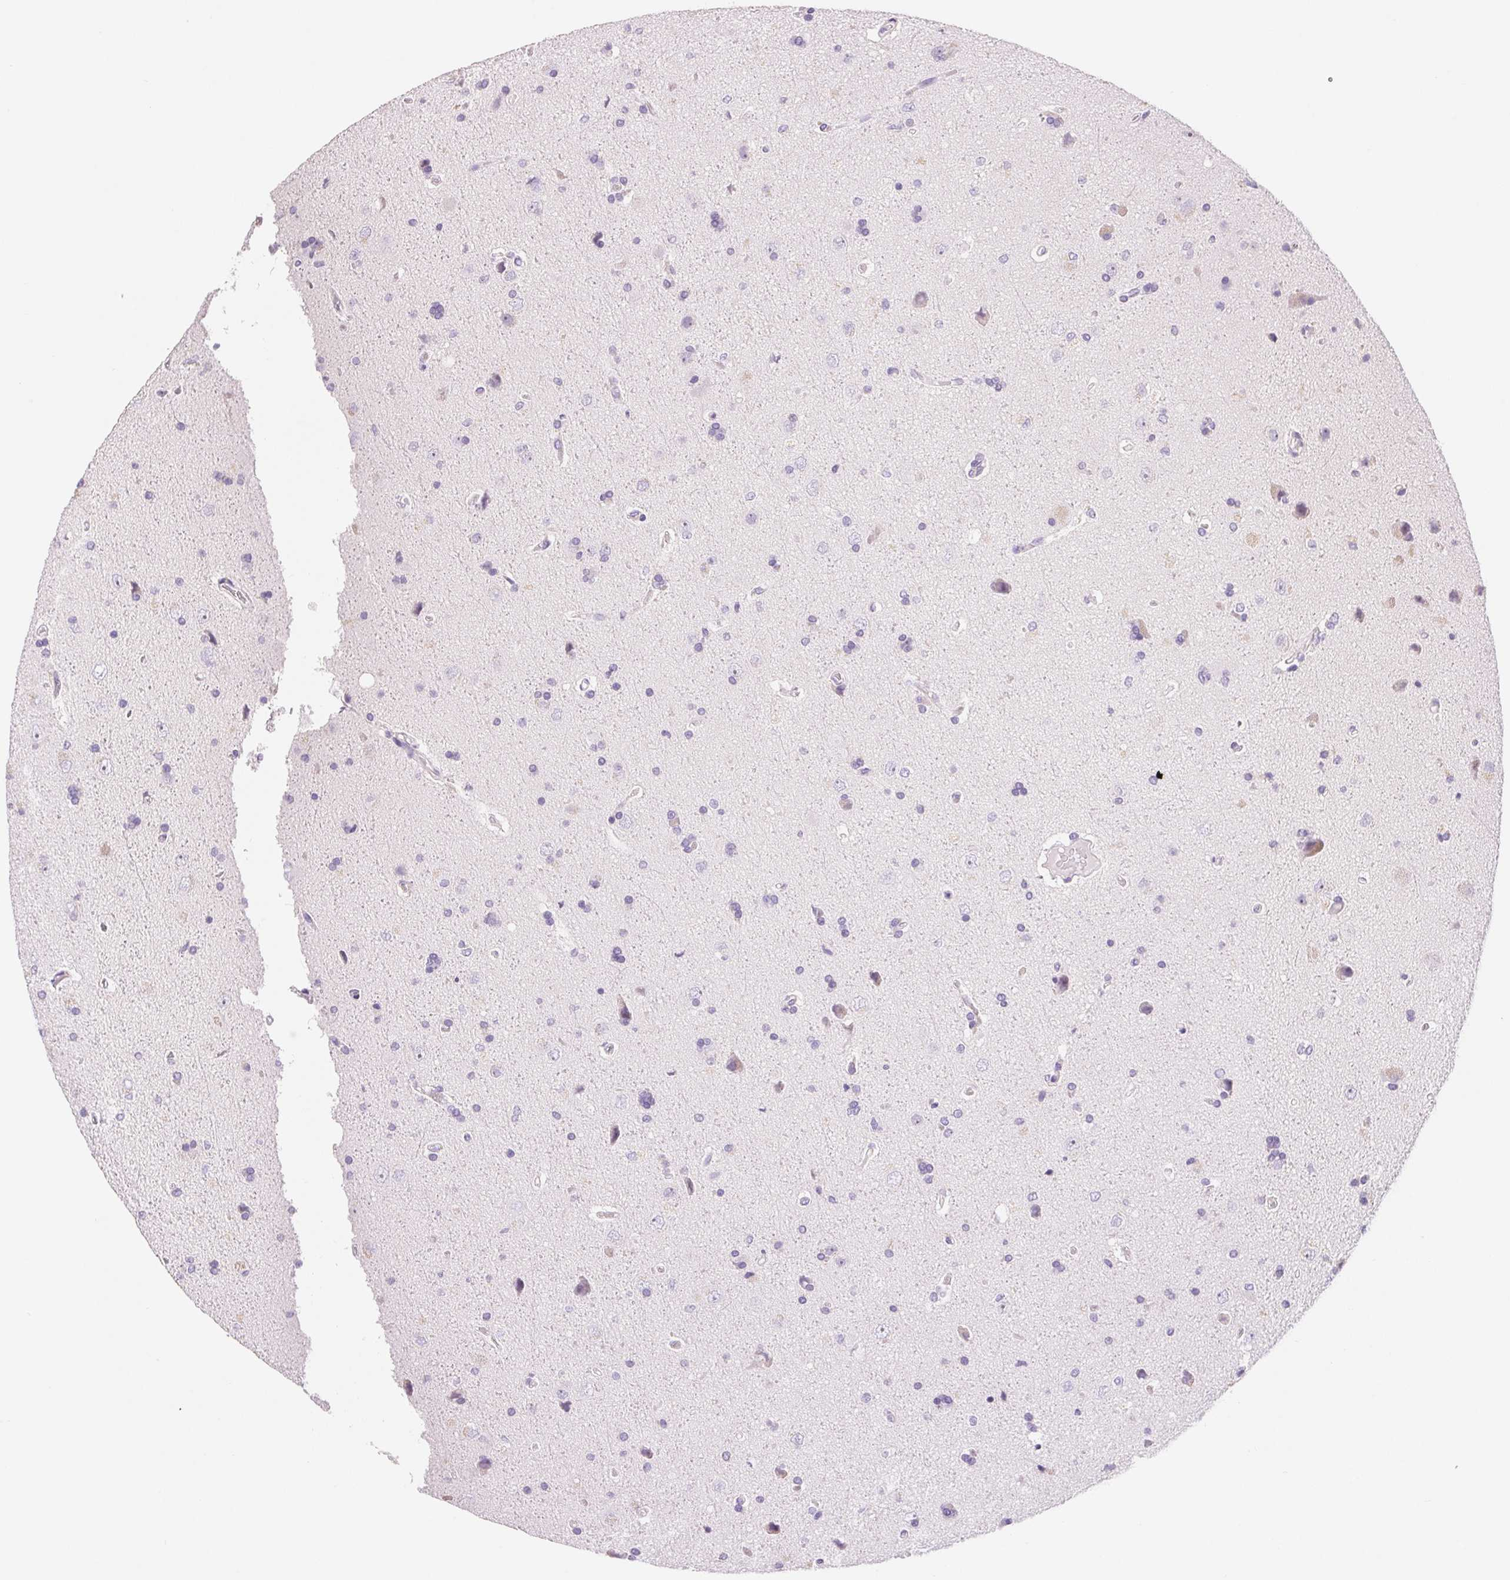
{"staining": {"intensity": "negative", "quantity": "none", "location": "none"}, "tissue": "glioma", "cell_type": "Tumor cells", "image_type": "cancer", "snomed": [{"axis": "morphology", "description": "Glioma, malignant, High grade"}, {"axis": "topography", "description": "Cerebral cortex"}], "caption": "Immunohistochemical staining of human glioma displays no significant staining in tumor cells.", "gene": "ASGR2", "patient": {"sex": "male", "age": 70}}